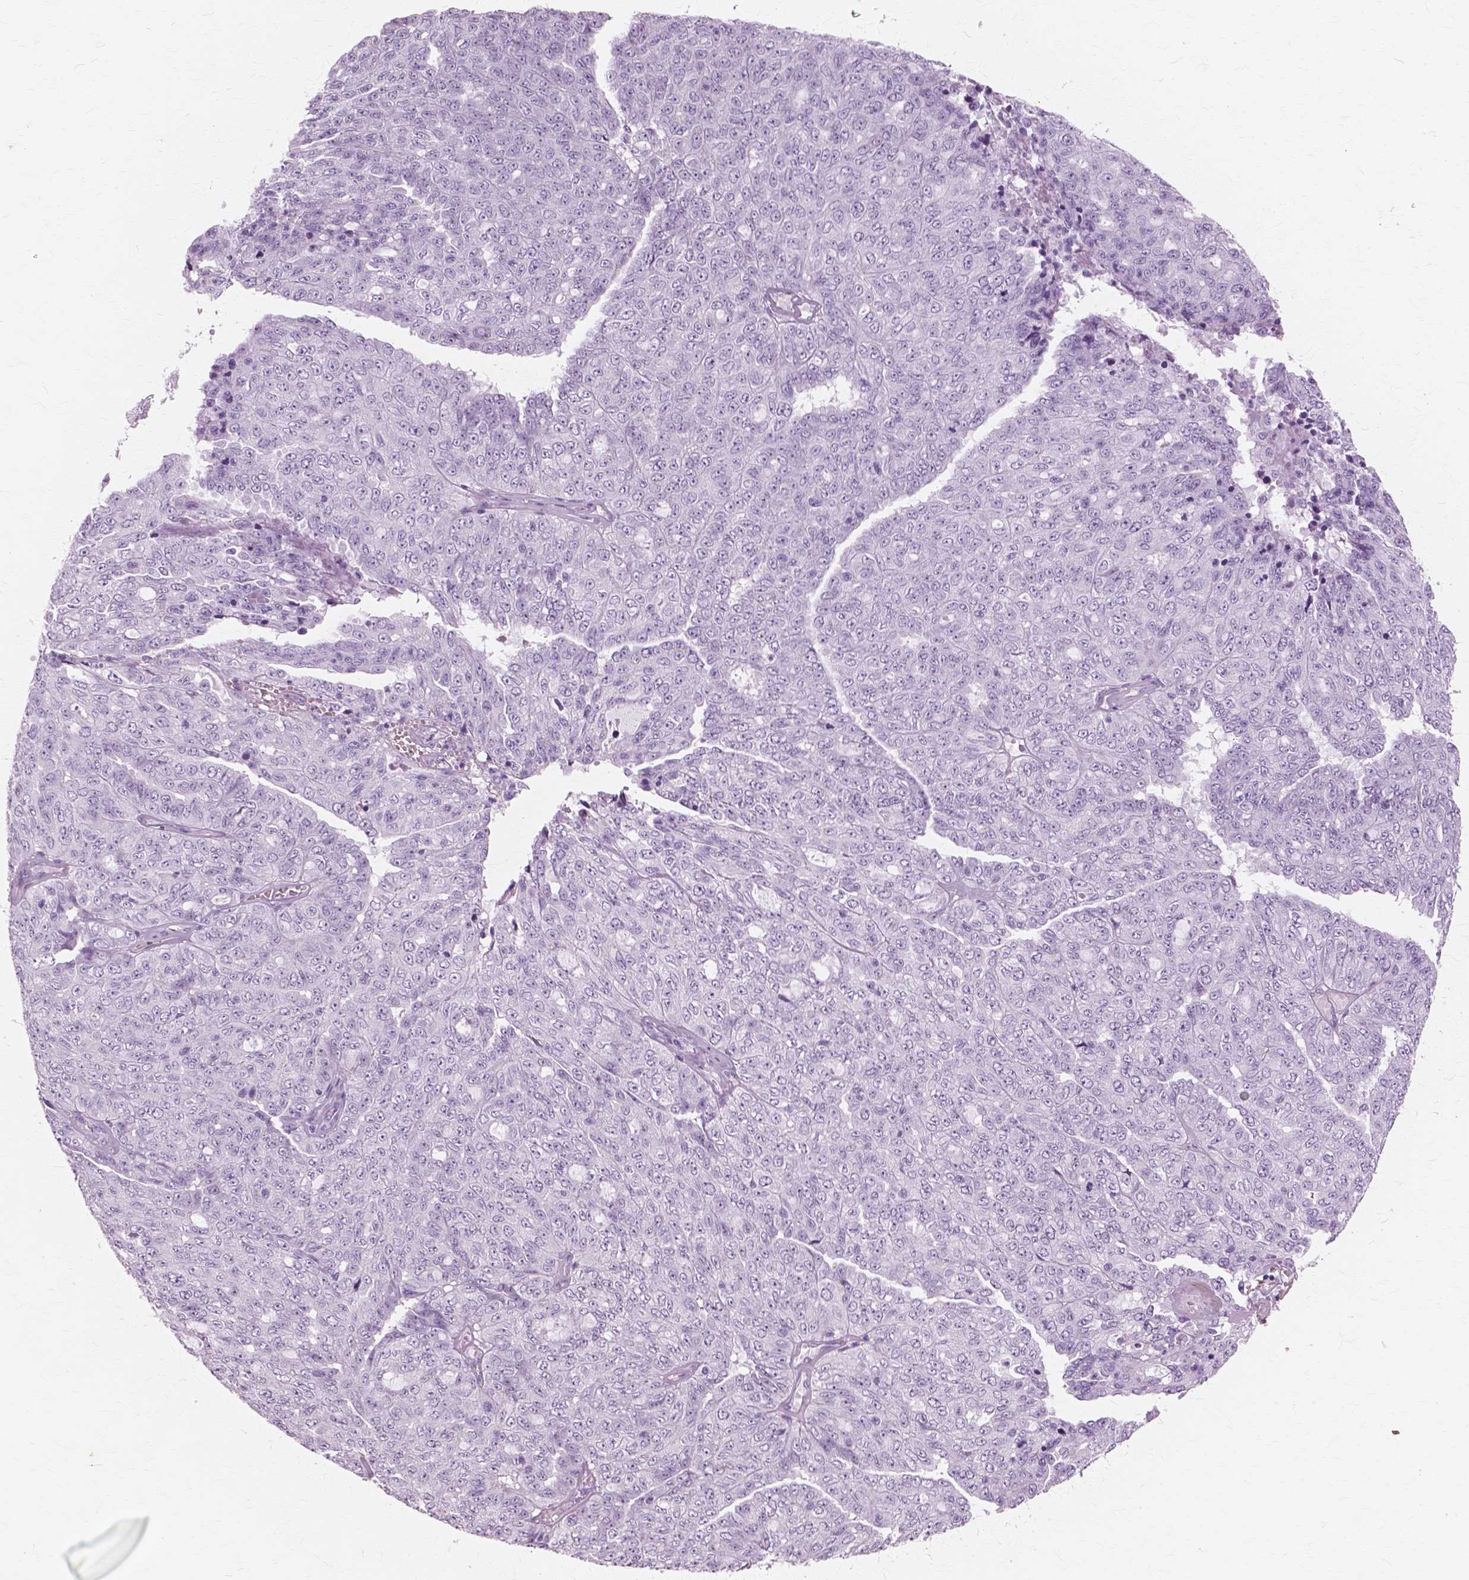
{"staining": {"intensity": "negative", "quantity": "none", "location": "none"}, "tissue": "ovarian cancer", "cell_type": "Tumor cells", "image_type": "cancer", "snomed": [{"axis": "morphology", "description": "Cystadenocarcinoma, serous, NOS"}, {"axis": "topography", "description": "Ovary"}], "caption": "Immunohistochemical staining of ovarian serous cystadenocarcinoma displays no significant staining in tumor cells.", "gene": "SFTPD", "patient": {"sex": "female", "age": 71}}